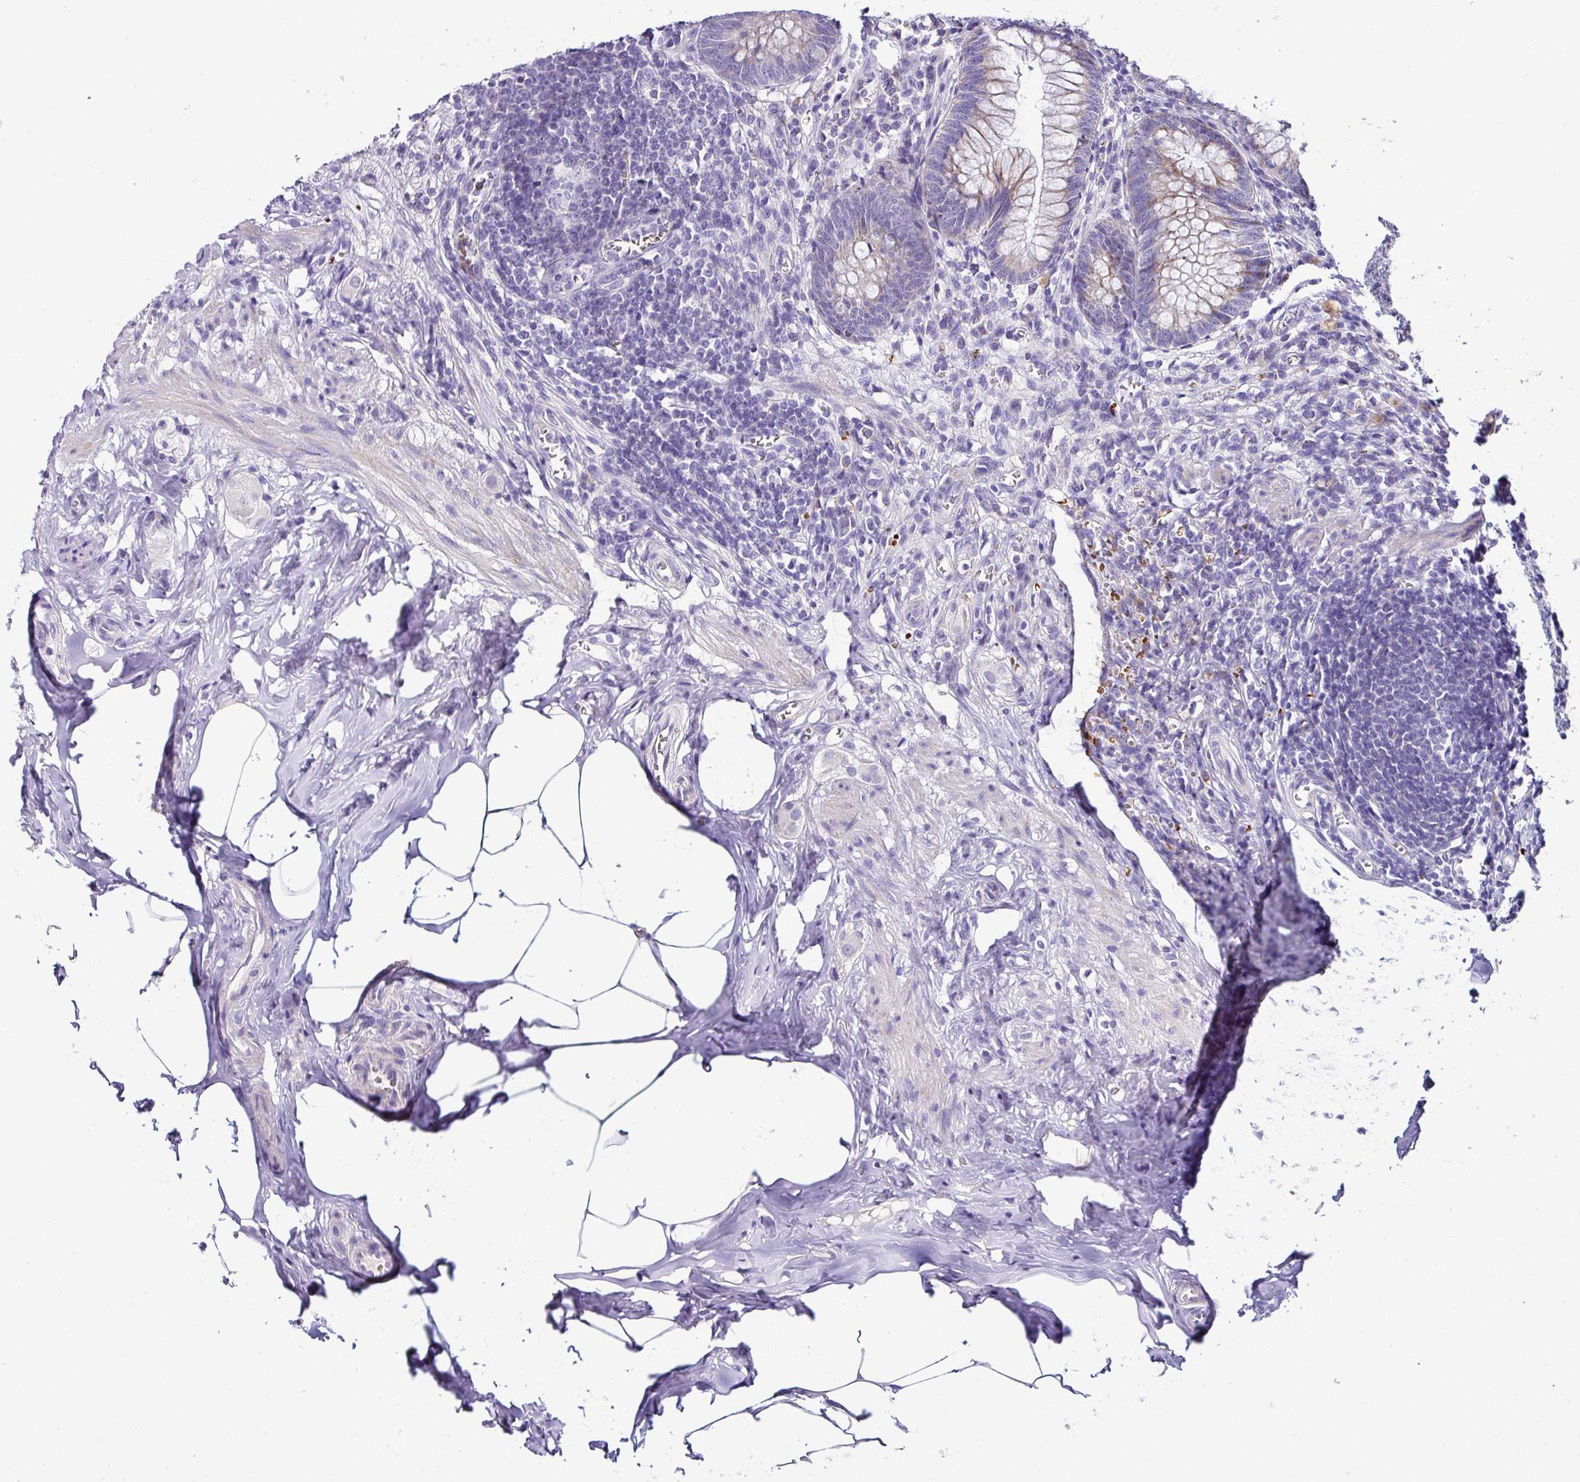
{"staining": {"intensity": "moderate", "quantity": "<25%", "location": "cytoplasmic/membranous"}, "tissue": "appendix", "cell_type": "Glandular cells", "image_type": "normal", "snomed": [{"axis": "morphology", "description": "Normal tissue, NOS"}, {"axis": "topography", "description": "Appendix"}], "caption": "Glandular cells show moderate cytoplasmic/membranous positivity in about <25% of cells in normal appendix. The staining was performed using DAB (3,3'-diaminobenzidine) to visualize the protein expression in brown, while the nuclei were stained in blue with hematoxylin (Magnification: 20x).", "gene": "NAPSA", "patient": {"sex": "male", "age": 56}}